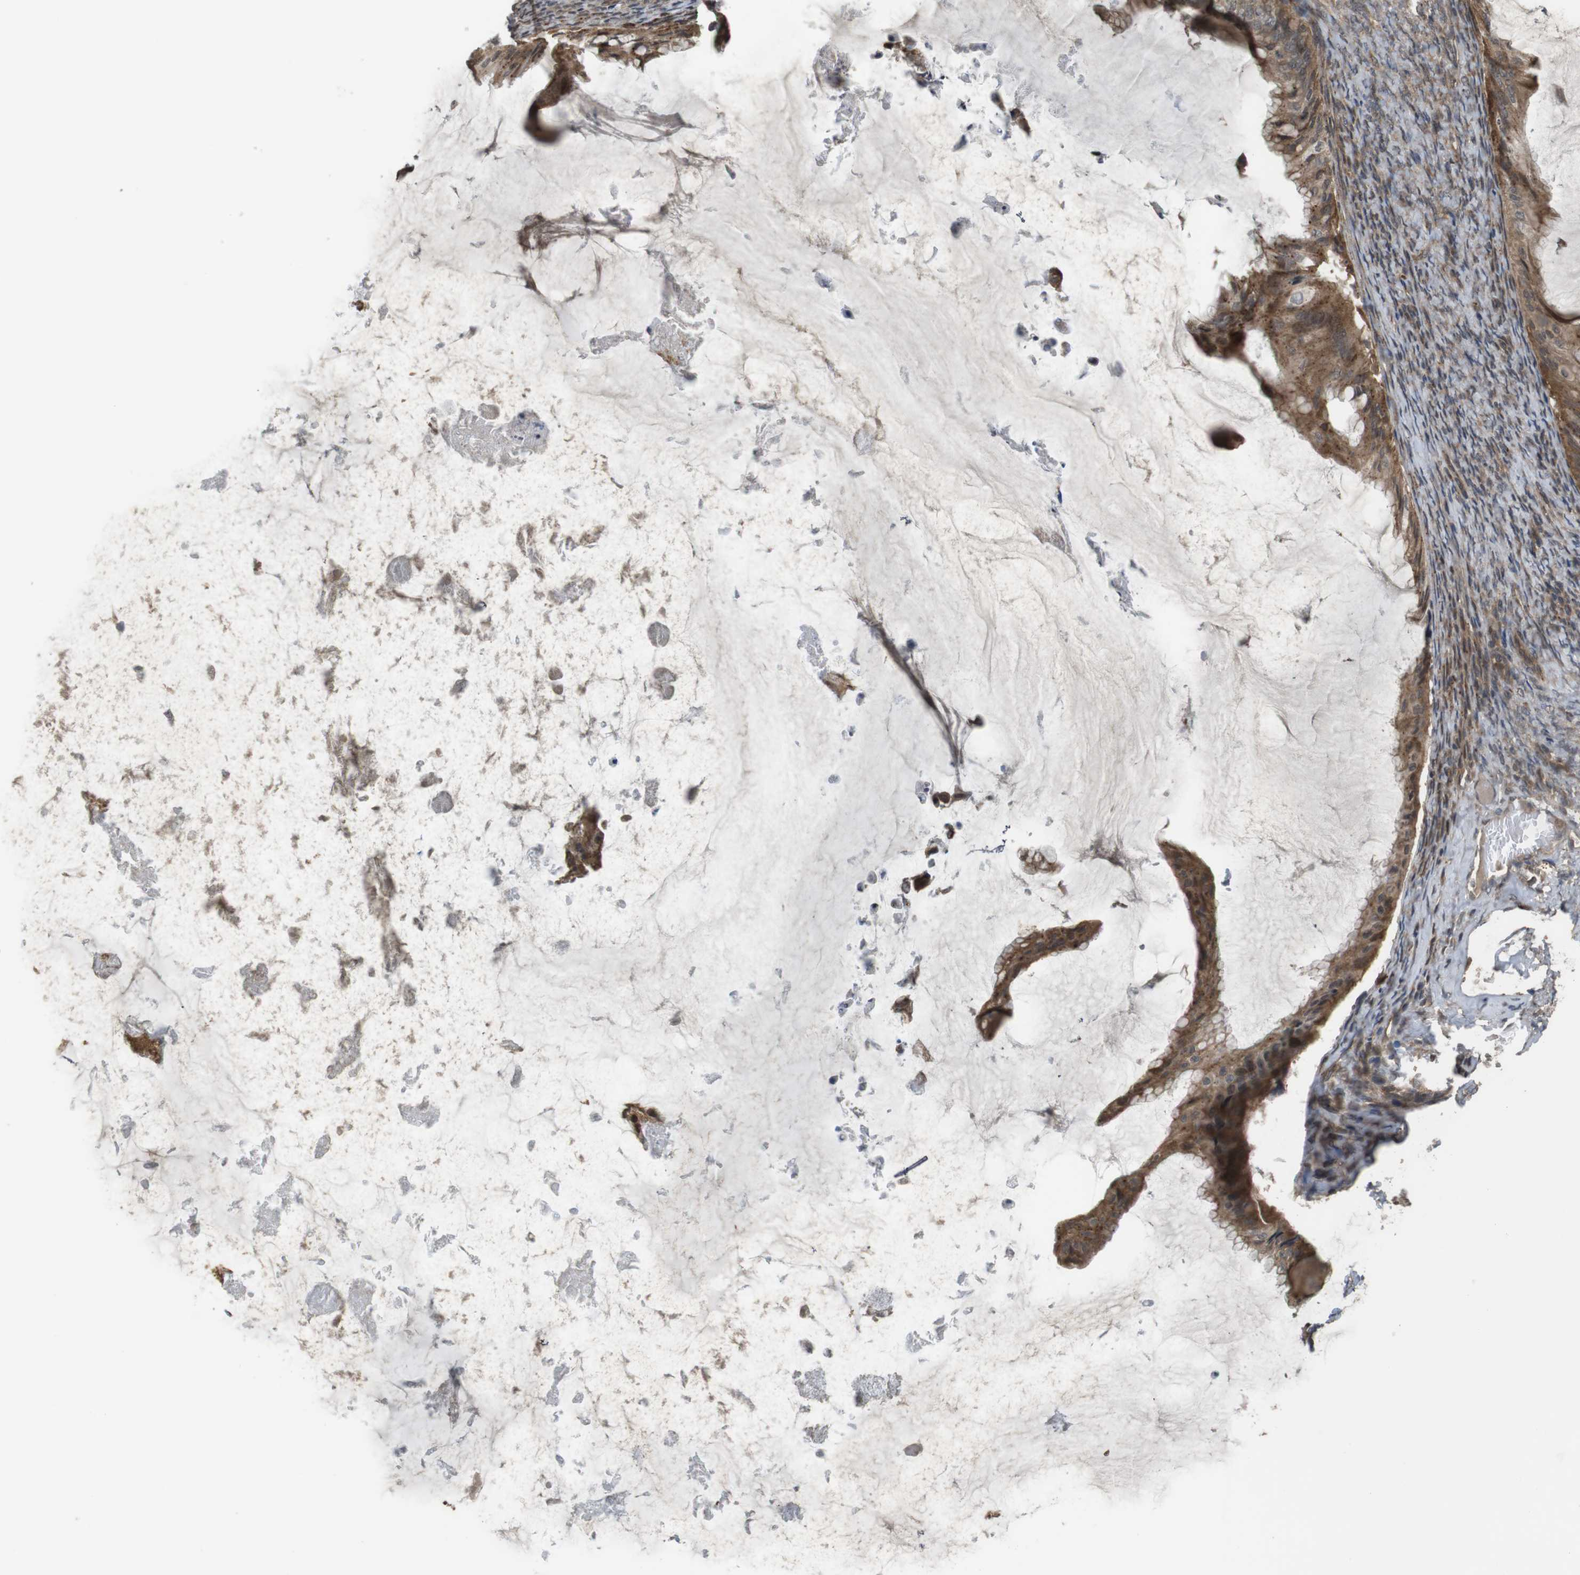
{"staining": {"intensity": "moderate", "quantity": ">75%", "location": "cytoplasmic/membranous"}, "tissue": "ovarian cancer", "cell_type": "Tumor cells", "image_type": "cancer", "snomed": [{"axis": "morphology", "description": "Cystadenocarcinoma, mucinous, NOS"}, {"axis": "topography", "description": "Ovary"}], "caption": "High-magnification brightfield microscopy of mucinous cystadenocarcinoma (ovarian) stained with DAB (3,3'-diaminobenzidine) (brown) and counterstained with hematoxylin (blue). tumor cells exhibit moderate cytoplasmic/membranous staining is seen in about>75% of cells.", "gene": "FZD10", "patient": {"sex": "female", "age": 61}}